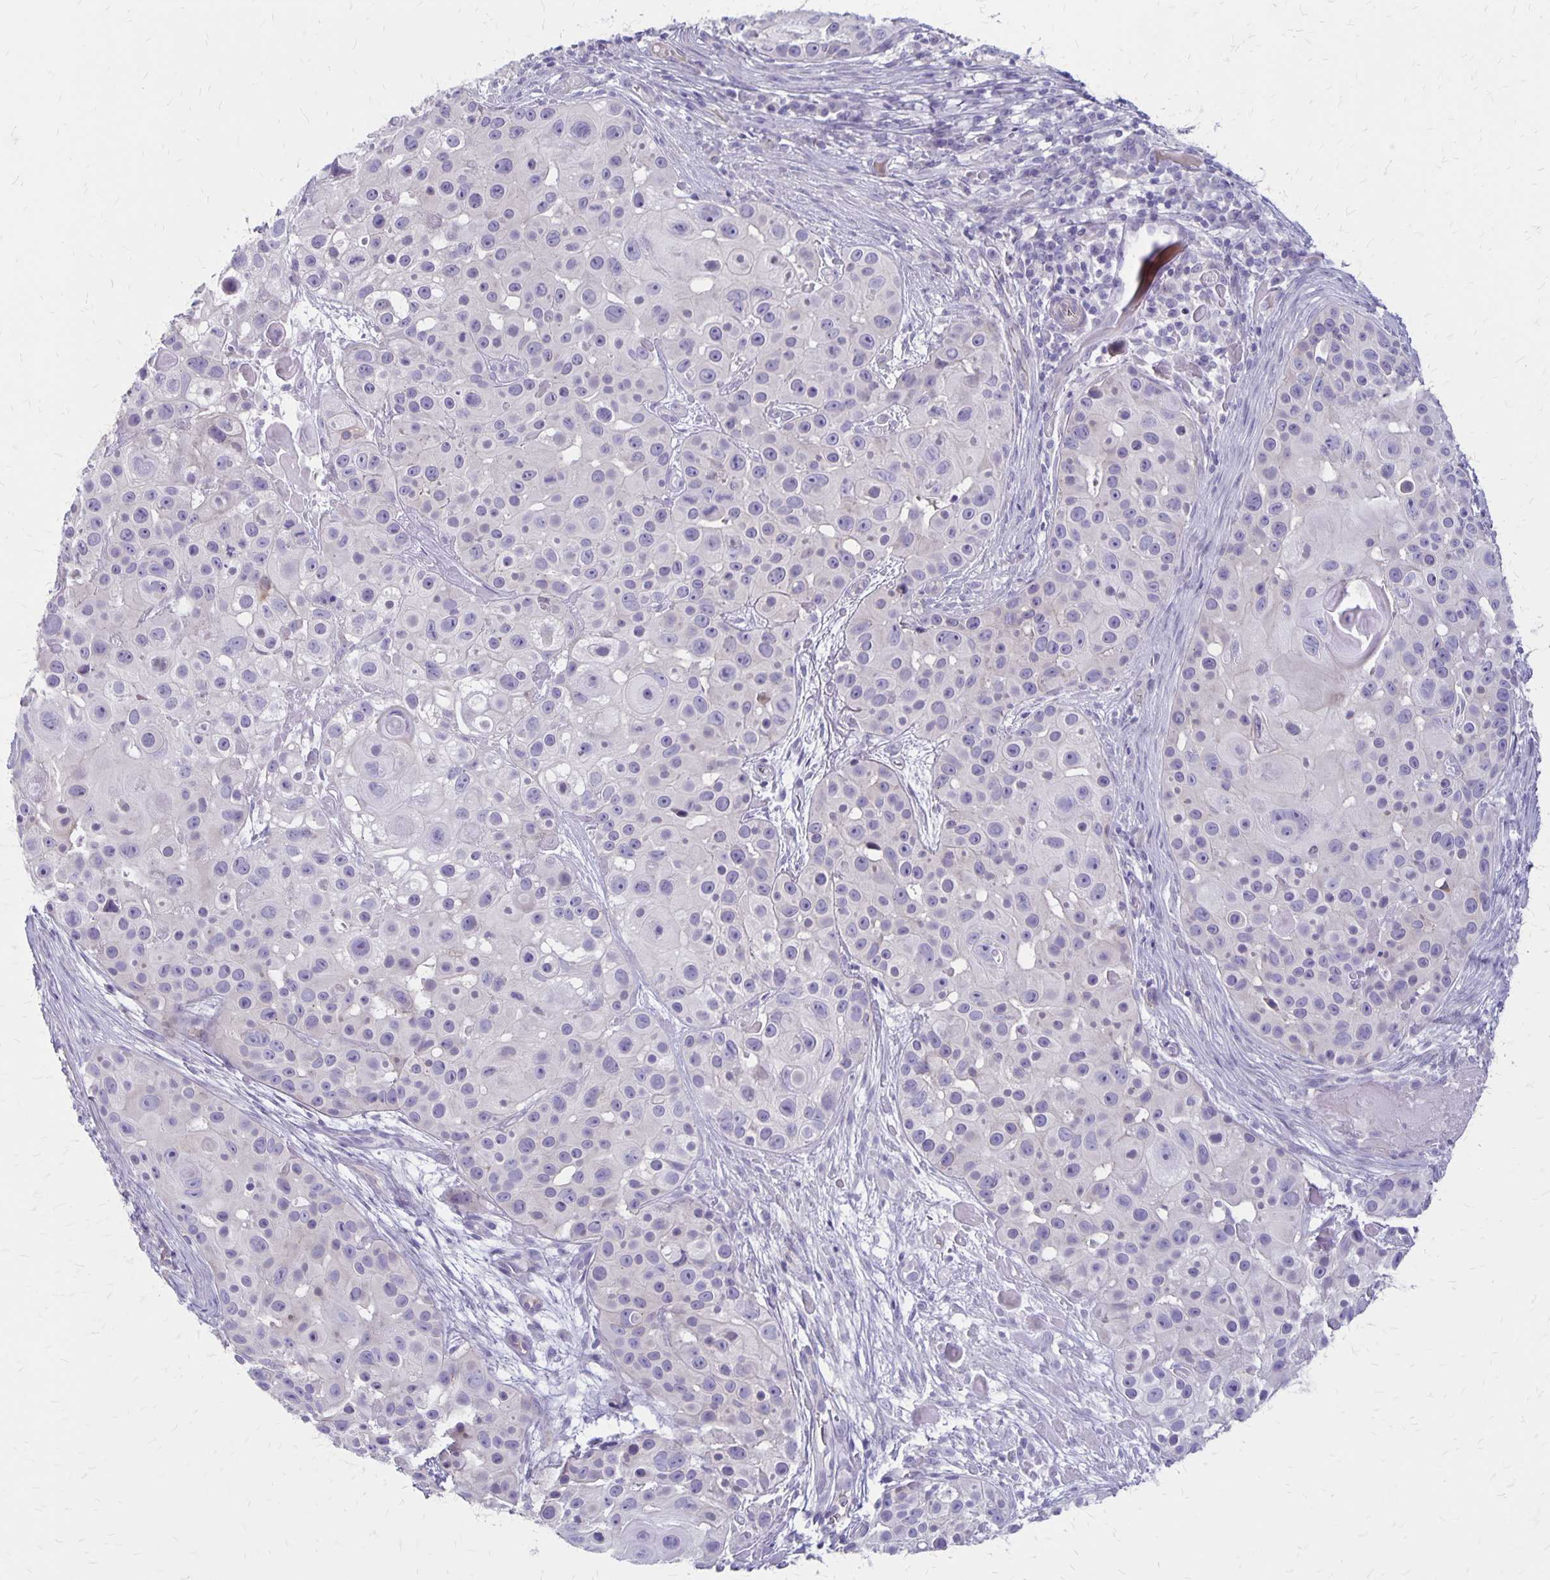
{"staining": {"intensity": "negative", "quantity": "none", "location": "none"}, "tissue": "skin cancer", "cell_type": "Tumor cells", "image_type": "cancer", "snomed": [{"axis": "morphology", "description": "Squamous cell carcinoma, NOS"}, {"axis": "topography", "description": "Skin"}], "caption": "There is no significant expression in tumor cells of skin cancer.", "gene": "HOMER1", "patient": {"sex": "male", "age": 92}}